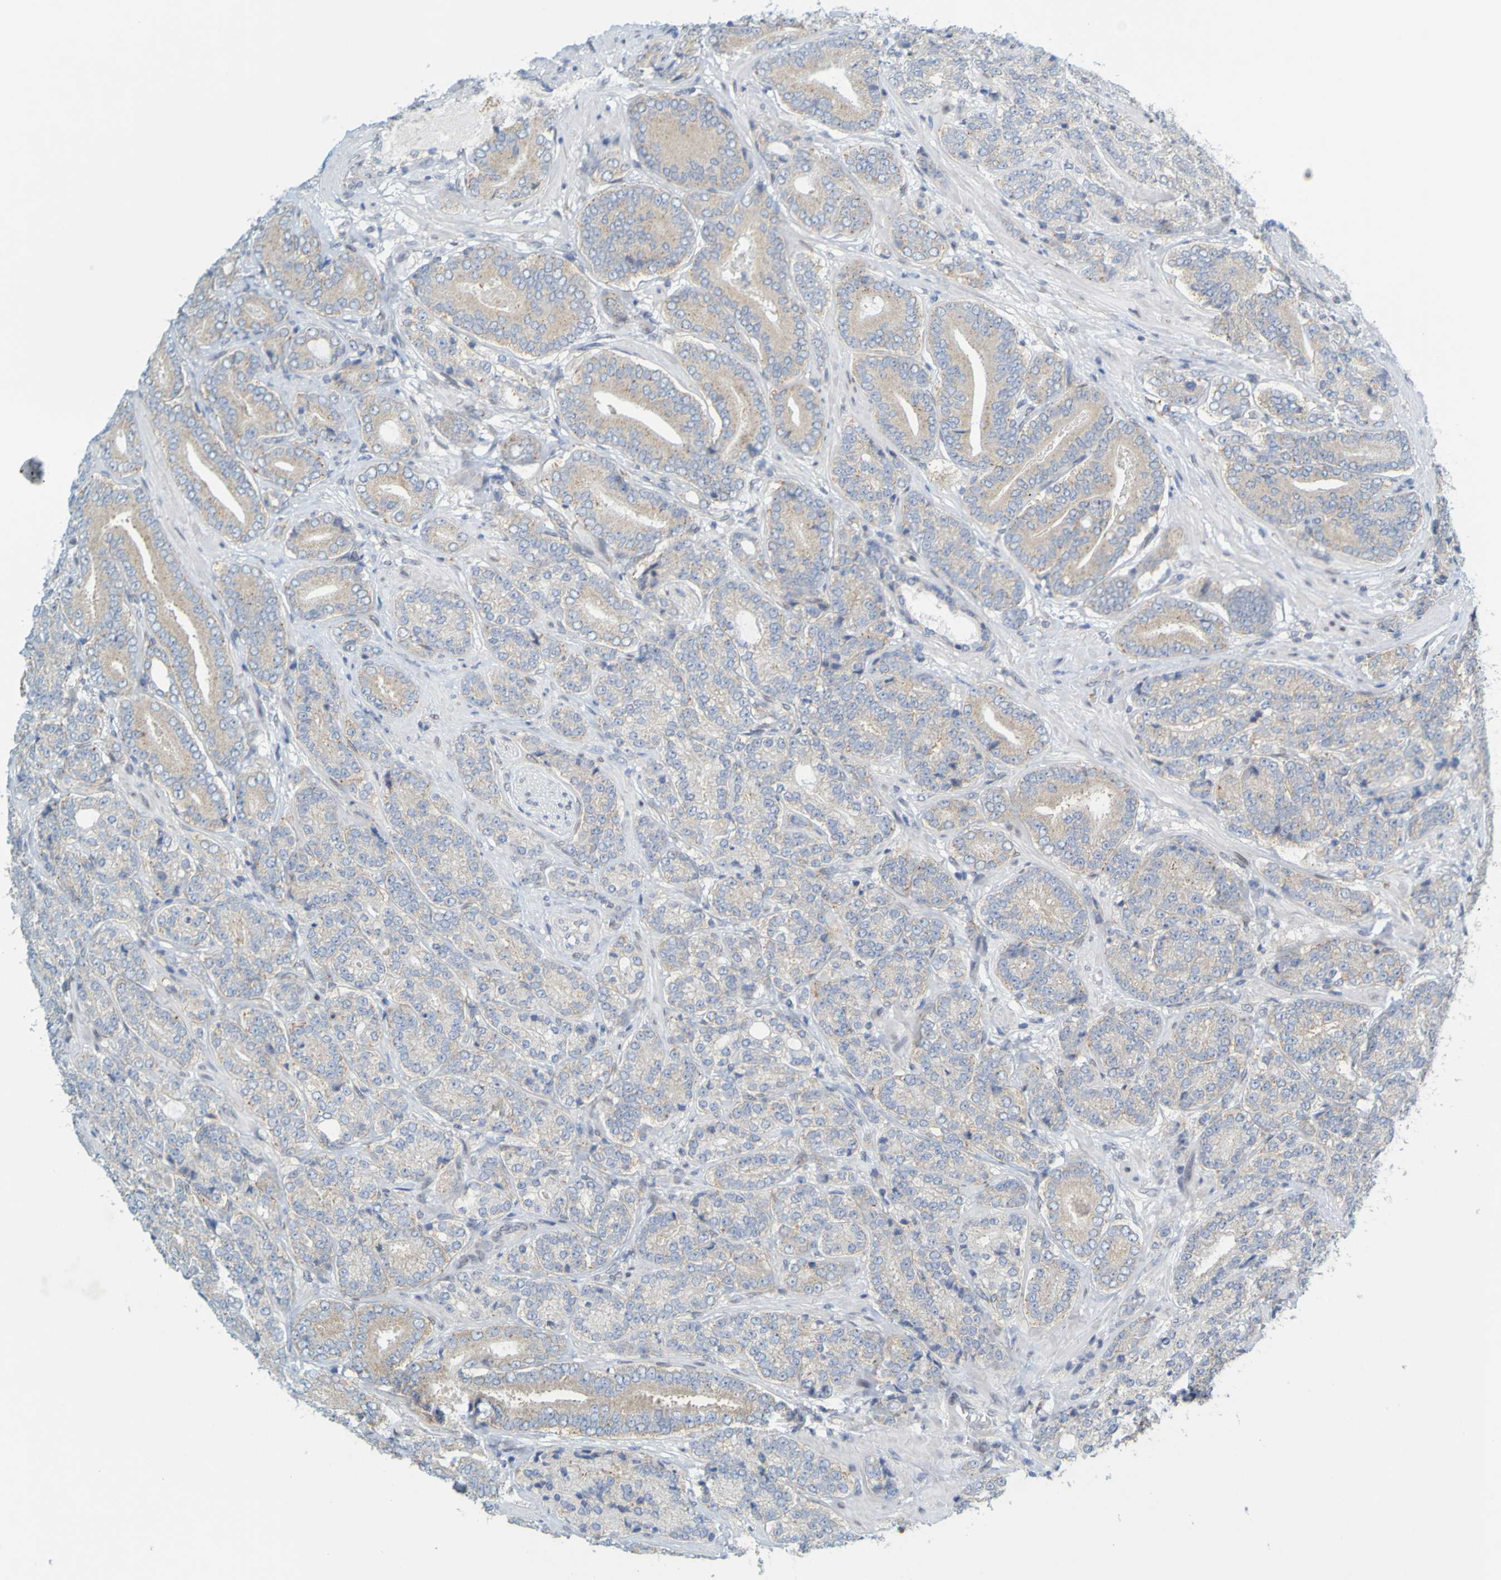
{"staining": {"intensity": "weak", "quantity": ">75%", "location": "cytoplasmic/membranous"}, "tissue": "prostate cancer", "cell_type": "Tumor cells", "image_type": "cancer", "snomed": [{"axis": "morphology", "description": "Adenocarcinoma, High grade"}, {"axis": "topography", "description": "Prostate"}], "caption": "The photomicrograph exhibits immunohistochemical staining of prostate cancer. There is weak cytoplasmic/membranous staining is appreciated in about >75% of tumor cells.", "gene": "MAG", "patient": {"sex": "male", "age": 61}}